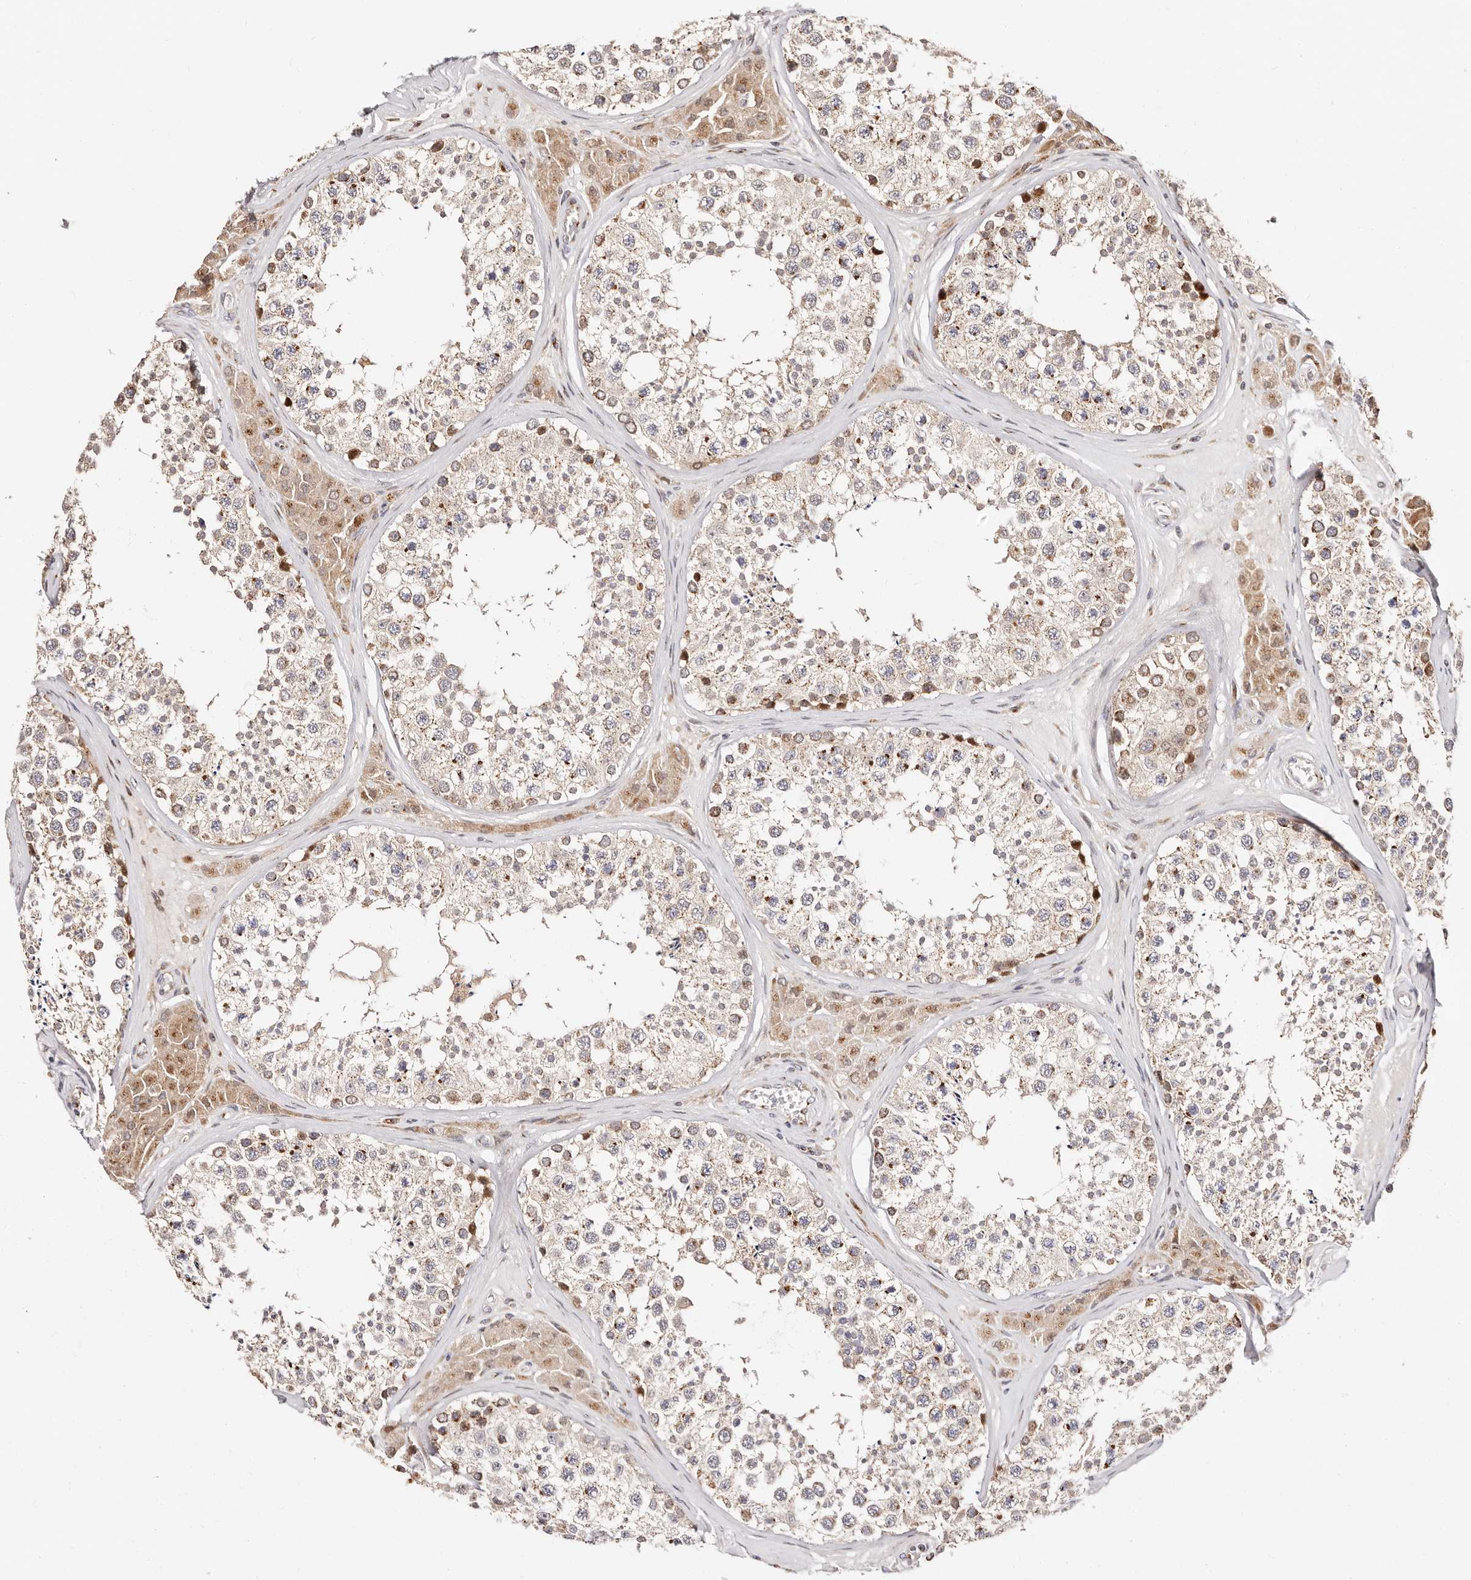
{"staining": {"intensity": "moderate", "quantity": "<25%", "location": "cytoplasmic/membranous"}, "tissue": "testis", "cell_type": "Cells in seminiferous ducts", "image_type": "normal", "snomed": [{"axis": "morphology", "description": "Normal tissue, NOS"}, {"axis": "topography", "description": "Testis"}], "caption": "Protein expression analysis of benign testis demonstrates moderate cytoplasmic/membranous staining in approximately <25% of cells in seminiferous ducts. (DAB (3,3'-diaminobenzidine) IHC with brightfield microscopy, high magnification).", "gene": "MAPK6", "patient": {"sex": "male", "age": 46}}